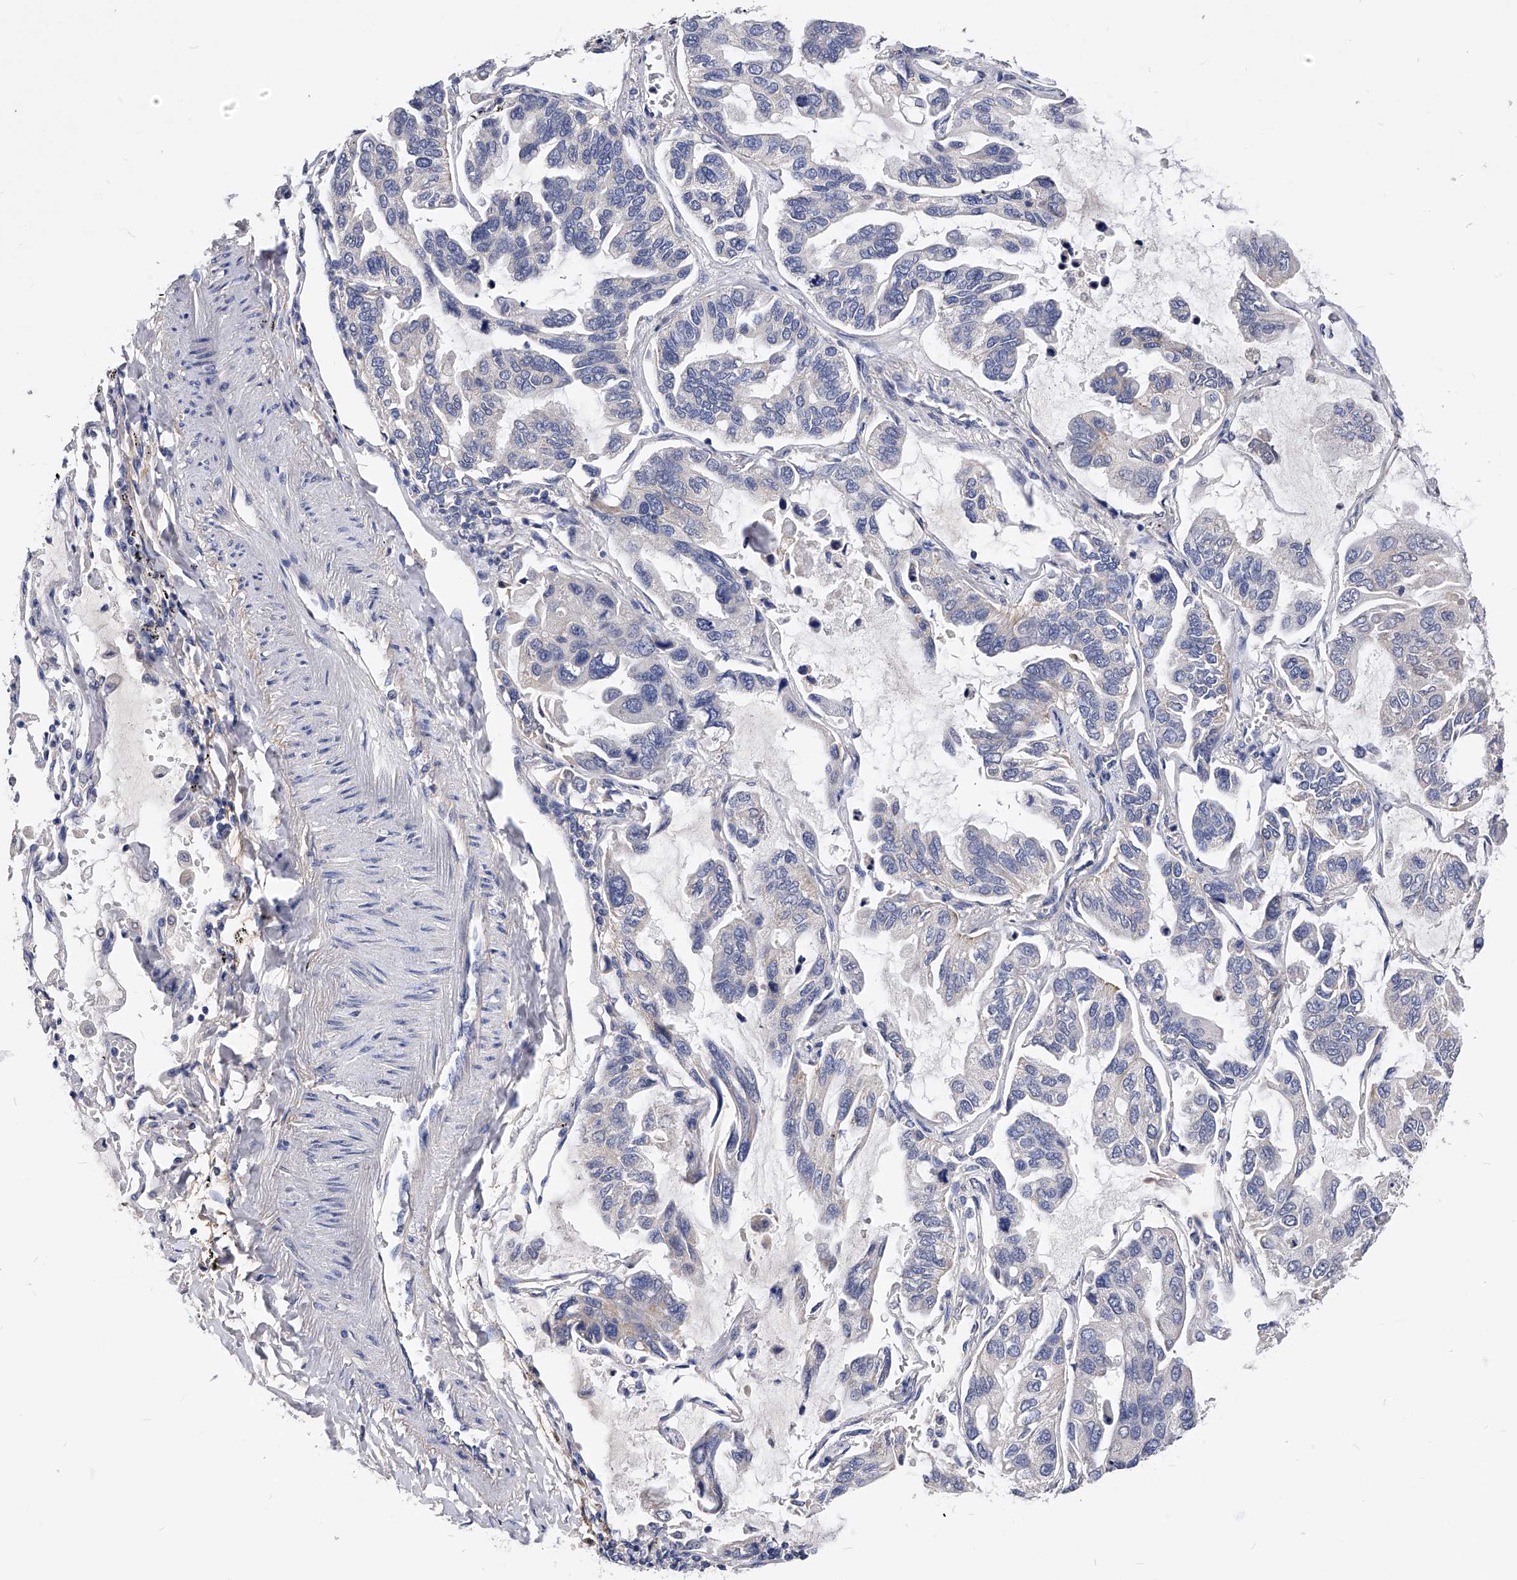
{"staining": {"intensity": "negative", "quantity": "none", "location": "none"}, "tissue": "lung cancer", "cell_type": "Tumor cells", "image_type": "cancer", "snomed": [{"axis": "morphology", "description": "Adenocarcinoma, NOS"}, {"axis": "topography", "description": "Lung"}], "caption": "Photomicrograph shows no protein staining in tumor cells of lung adenocarcinoma tissue.", "gene": "ZNF529", "patient": {"sex": "male", "age": 64}}